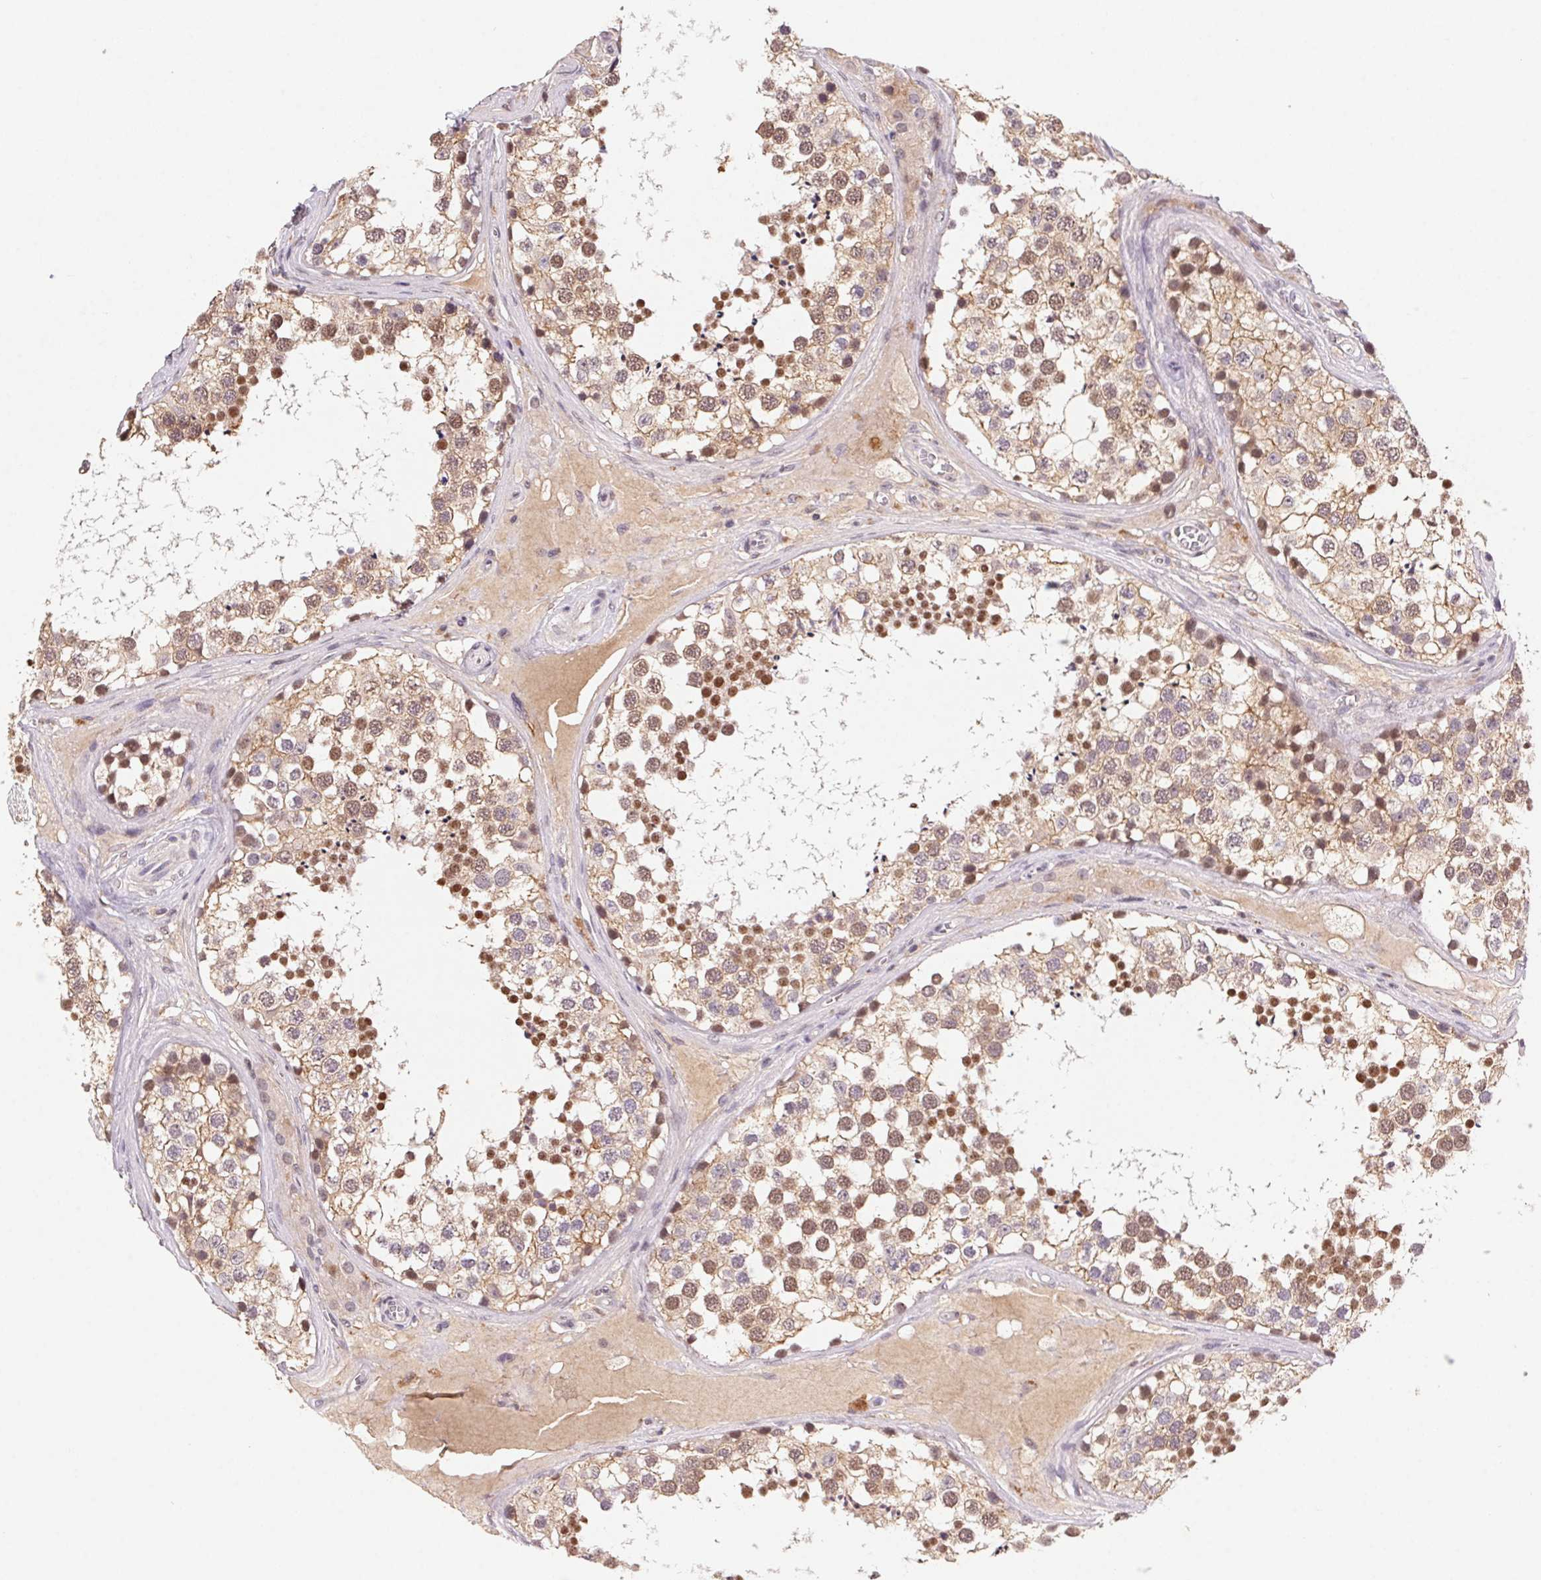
{"staining": {"intensity": "moderate", "quantity": ">75%", "location": "cytoplasmic/membranous,nuclear"}, "tissue": "testis", "cell_type": "Cells in seminiferous ducts", "image_type": "normal", "snomed": [{"axis": "morphology", "description": "Normal tissue, NOS"}, {"axis": "morphology", "description": "Seminoma, NOS"}, {"axis": "topography", "description": "Testis"}], "caption": "Human testis stained with a brown dye demonstrates moderate cytoplasmic/membranous,nuclear positive positivity in about >75% of cells in seminiferous ducts.", "gene": "SLC52A2", "patient": {"sex": "male", "age": 65}}